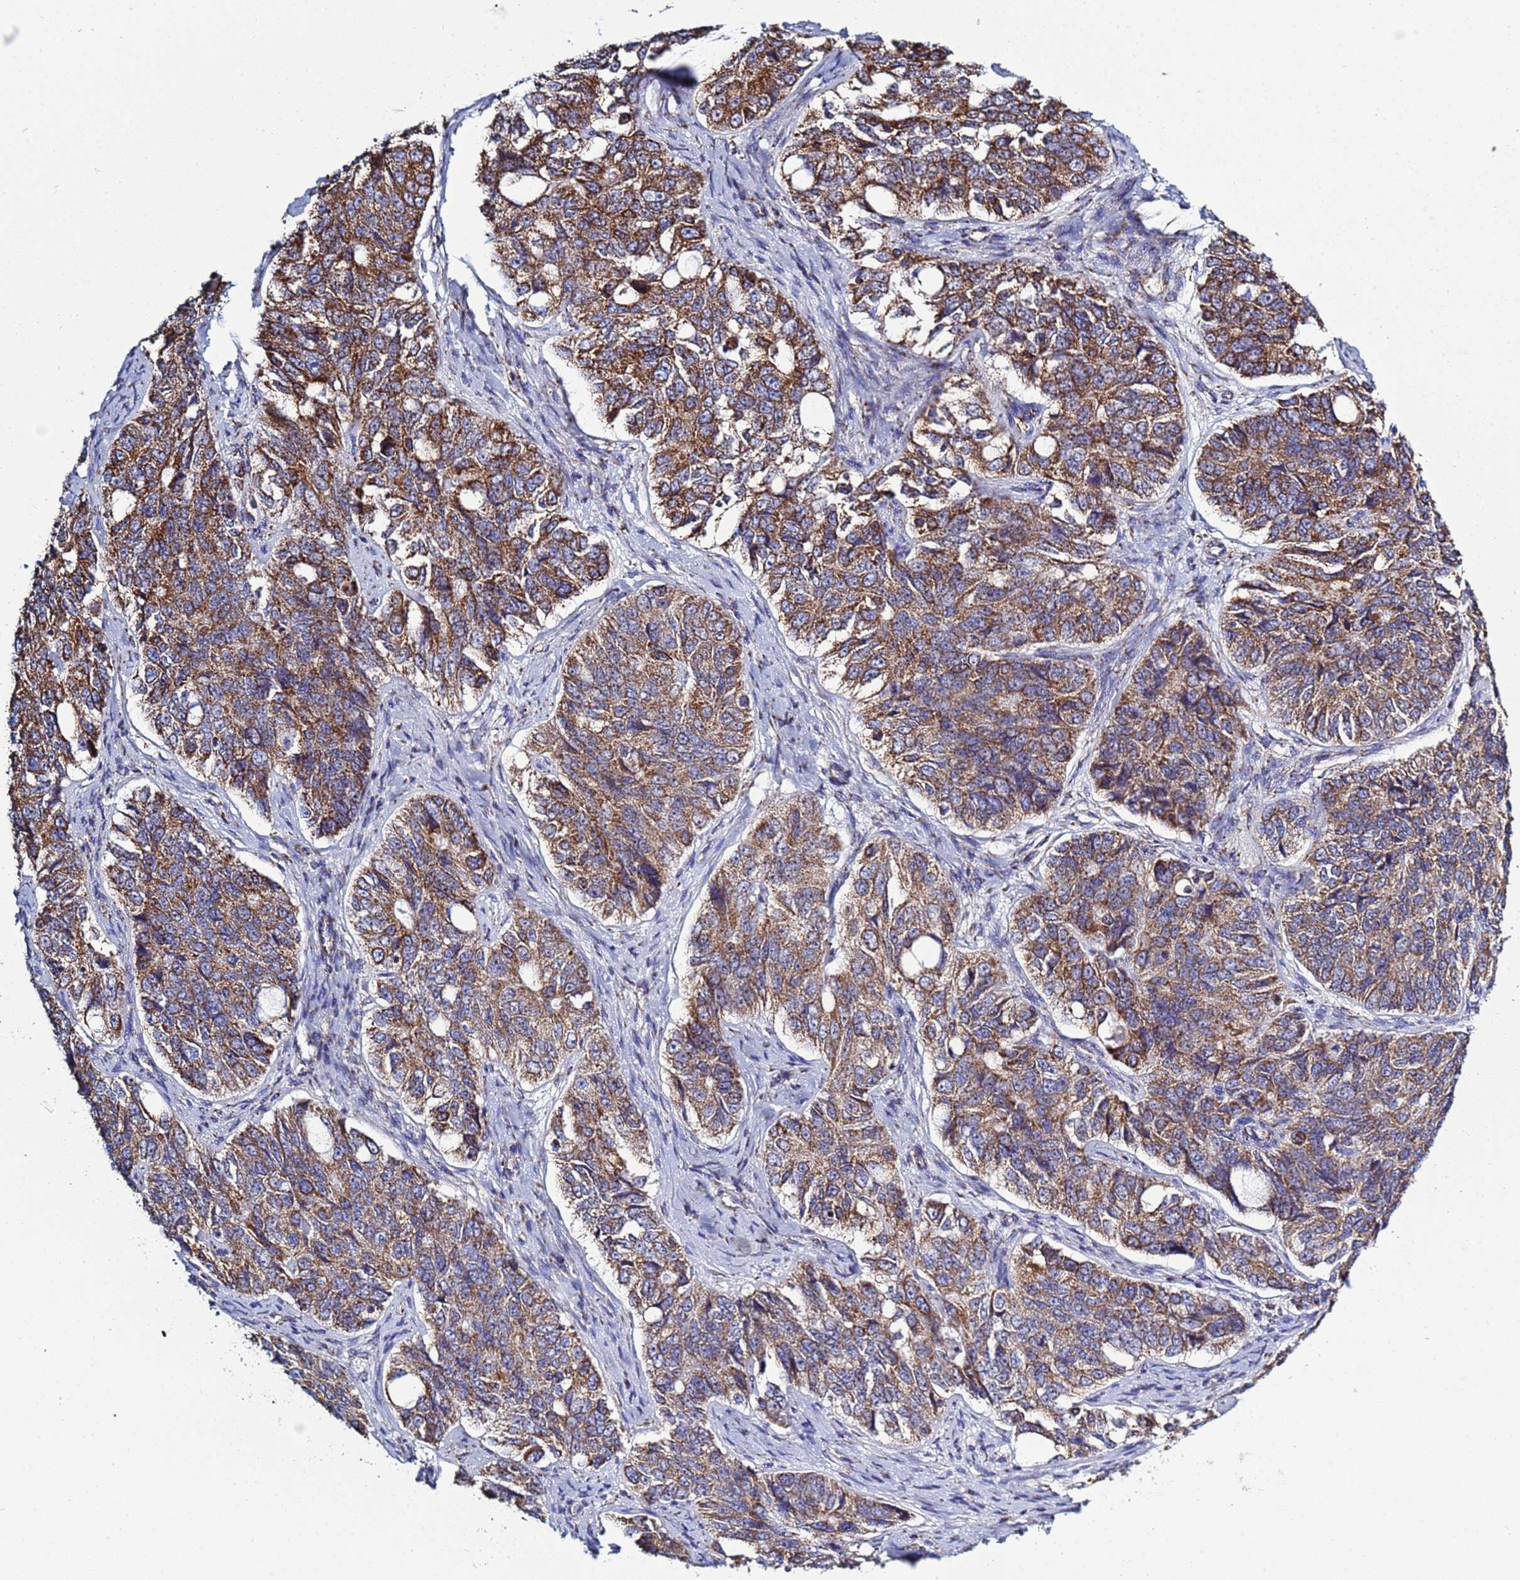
{"staining": {"intensity": "strong", "quantity": ">75%", "location": "cytoplasmic/membranous"}, "tissue": "ovarian cancer", "cell_type": "Tumor cells", "image_type": "cancer", "snomed": [{"axis": "morphology", "description": "Carcinoma, endometroid"}, {"axis": "topography", "description": "Ovary"}], "caption": "Ovarian endometroid carcinoma stained with DAB immunohistochemistry (IHC) exhibits high levels of strong cytoplasmic/membranous staining in about >75% of tumor cells. The protein is stained brown, and the nuclei are stained in blue (DAB IHC with brightfield microscopy, high magnification).", "gene": "COQ4", "patient": {"sex": "female", "age": 51}}